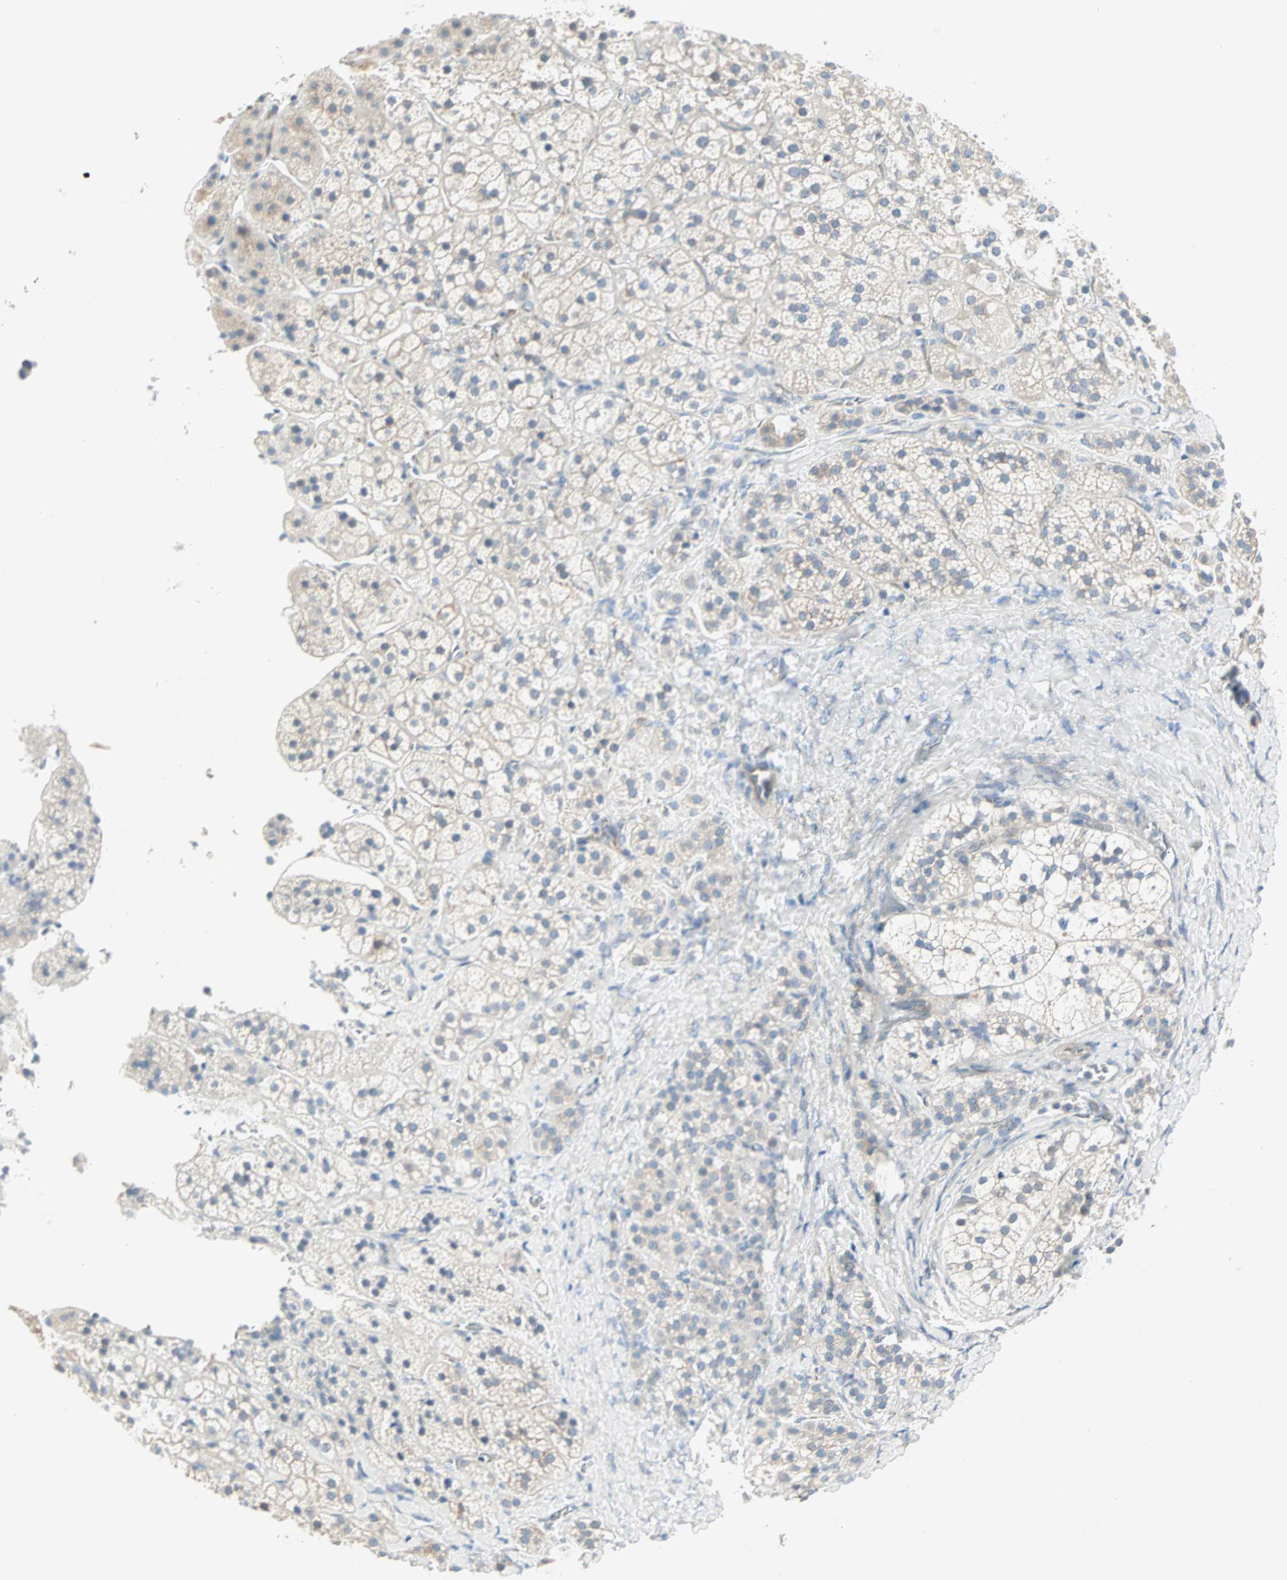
{"staining": {"intensity": "negative", "quantity": "none", "location": "none"}, "tissue": "adrenal gland", "cell_type": "Glandular cells", "image_type": "normal", "snomed": [{"axis": "morphology", "description": "Normal tissue, NOS"}, {"axis": "topography", "description": "Adrenal gland"}], "caption": "The histopathology image shows no significant expression in glandular cells of adrenal gland.", "gene": "SULT1C2", "patient": {"sex": "female", "age": 44}}